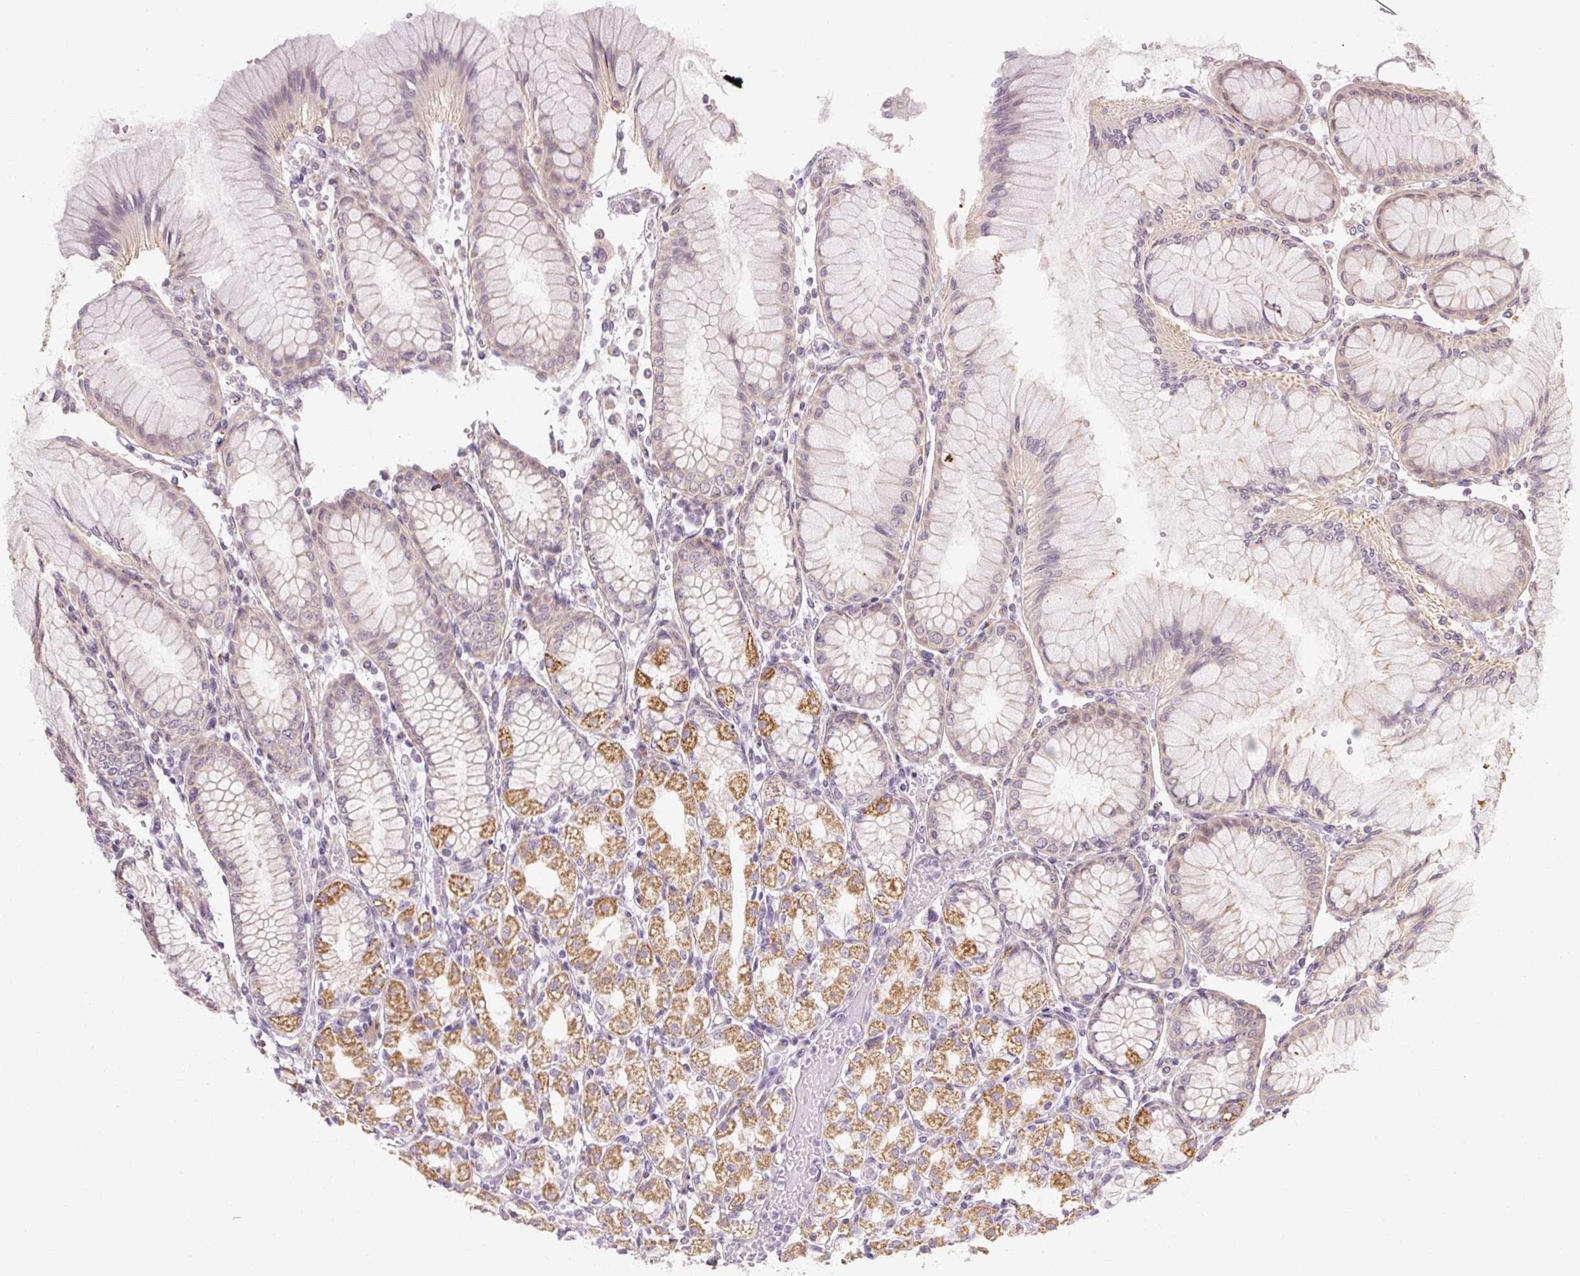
{"staining": {"intensity": "strong", "quantity": "25%-75%", "location": "cytoplasmic/membranous"}, "tissue": "stomach", "cell_type": "Glandular cells", "image_type": "normal", "snomed": [{"axis": "morphology", "description": "Normal tissue, NOS"}, {"axis": "topography", "description": "Stomach"}], "caption": "Immunohistochemical staining of unremarkable stomach demonstrates high levels of strong cytoplasmic/membranous positivity in approximately 25%-75% of glandular cells. Immunohistochemistry (ihc) stains the protein of interest in brown and the nuclei are stained blue.", "gene": "RB1CC1", "patient": {"sex": "female", "age": 57}}